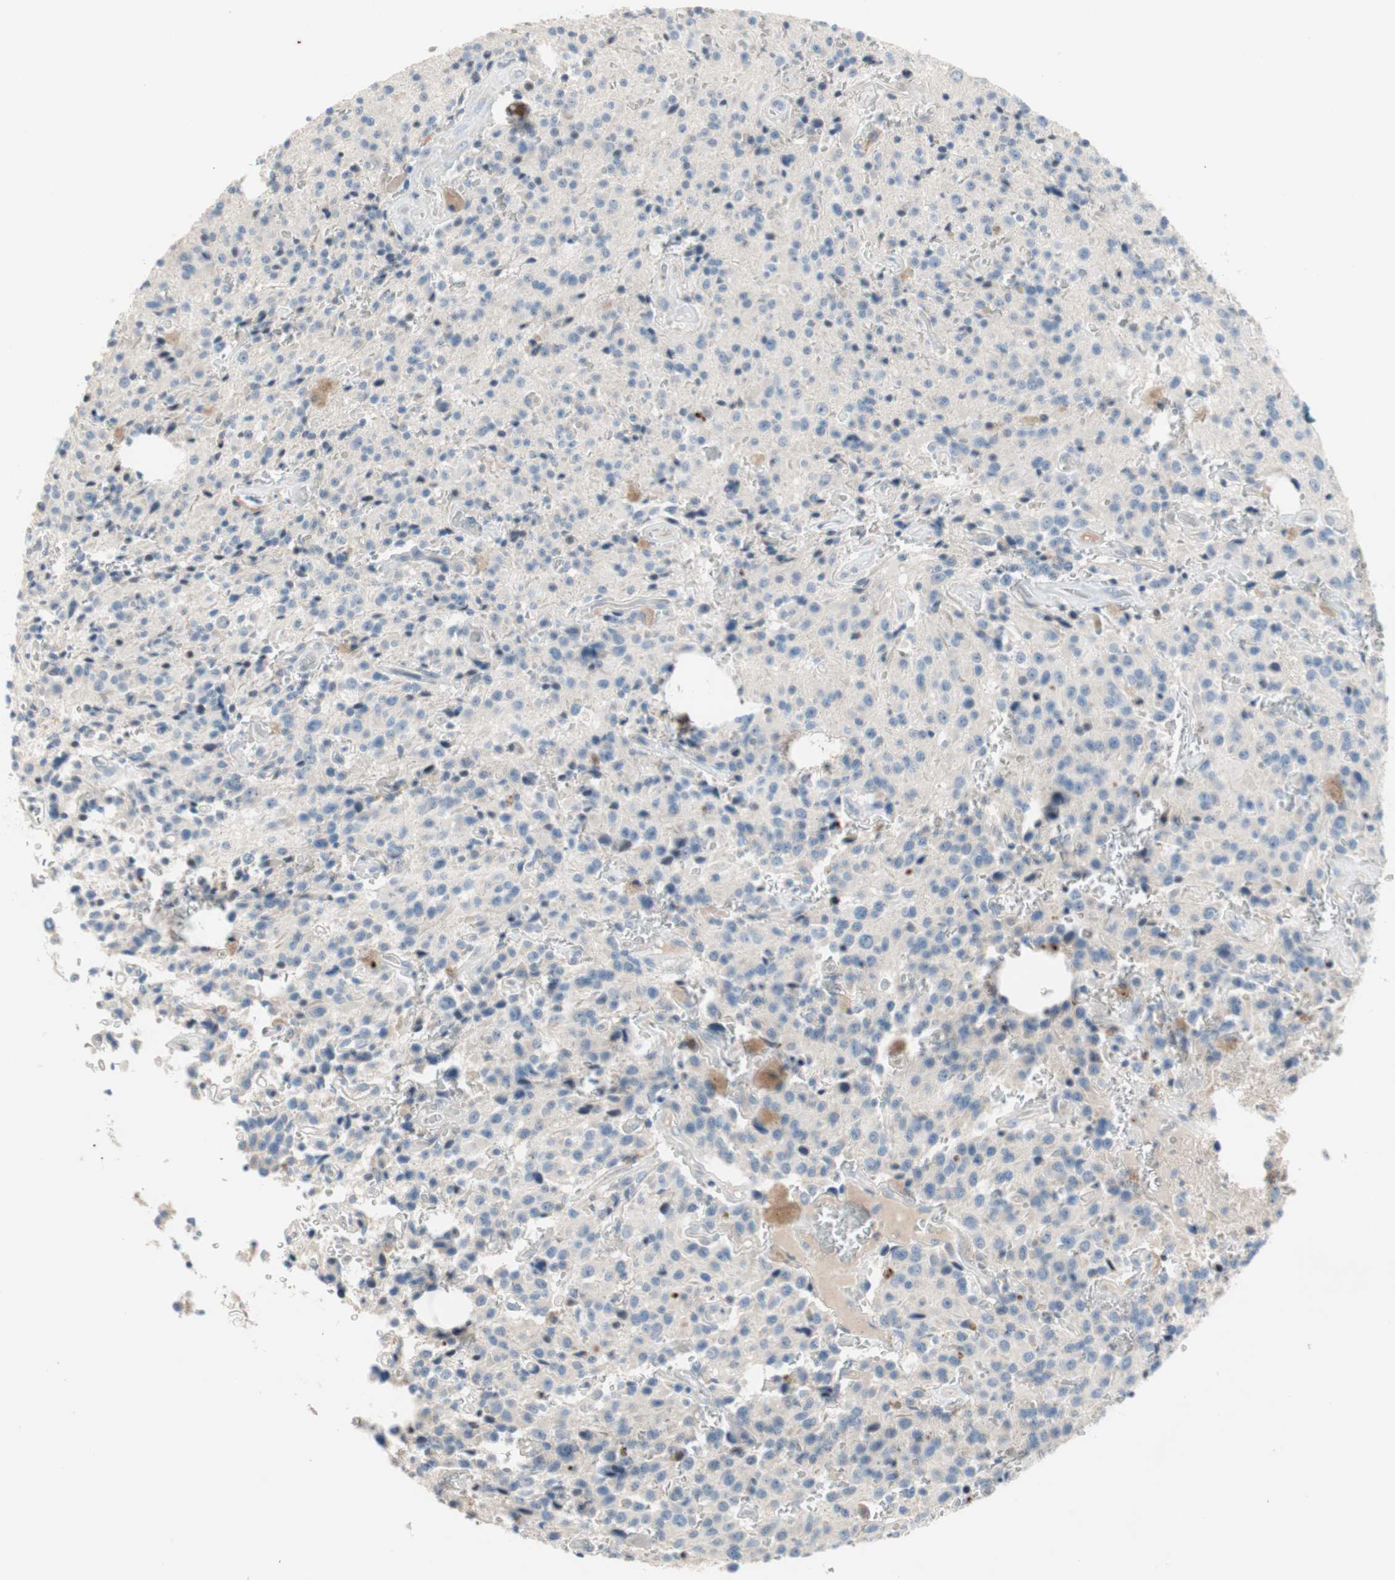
{"staining": {"intensity": "negative", "quantity": "none", "location": "none"}, "tissue": "glioma", "cell_type": "Tumor cells", "image_type": "cancer", "snomed": [{"axis": "morphology", "description": "Glioma, malignant, Low grade"}, {"axis": "topography", "description": "Brain"}], "caption": "Tumor cells are negative for protein expression in human glioma.", "gene": "PDZK1", "patient": {"sex": "male", "age": 58}}